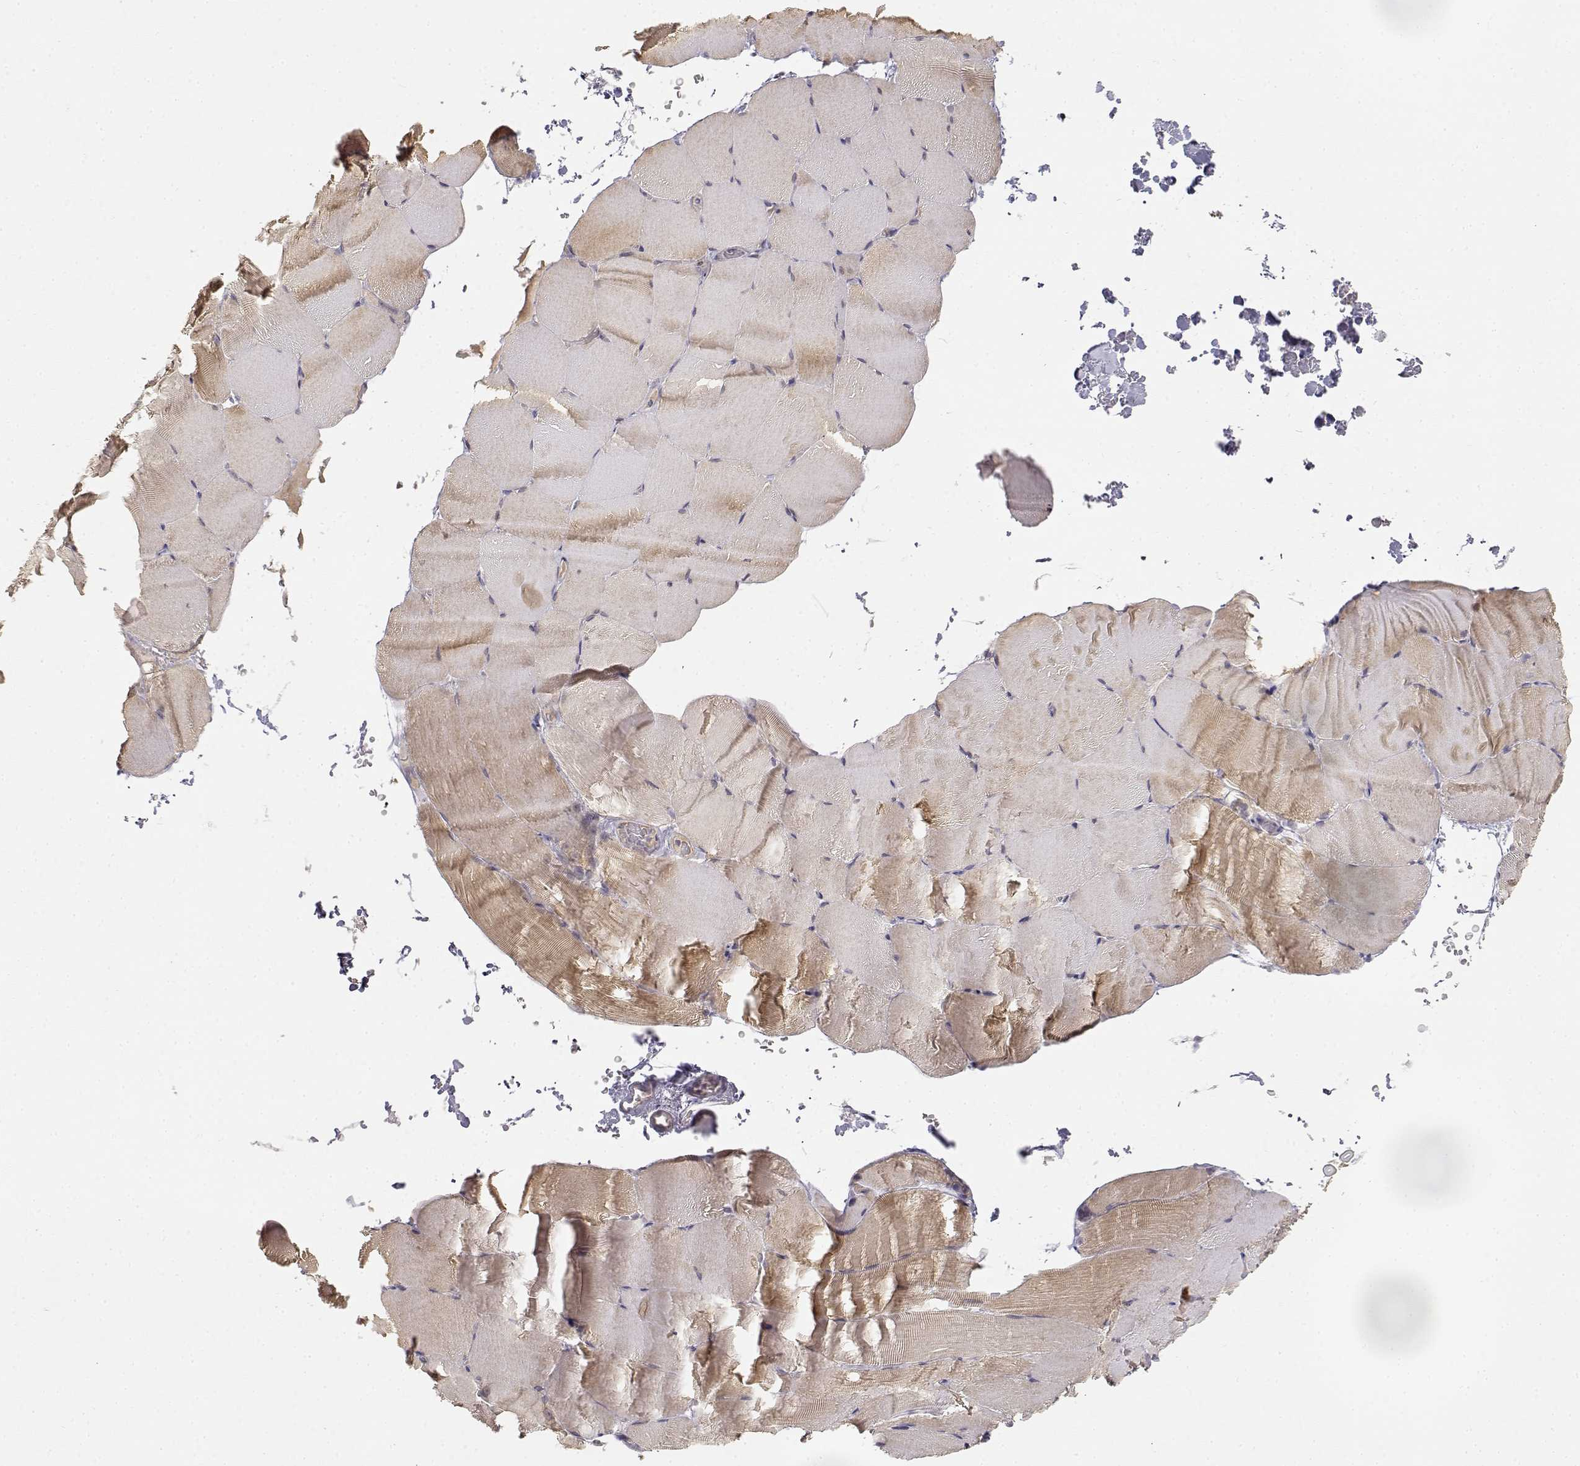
{"staining": {"intensity": "weak", "quantity": "<25%", "location": "cytoplasmic/membranous"}, "tissue": "skeletal muscle", "cell_type": "Myocytes", "image_type": "normal", "snomed": [{"axis": "morphology", "description": "Normal tissue, NOS"}, {"axis": "topography", "description": "Skeletal muscle"}], "caption": "Immunohistochemistry of unremarkable human skeletal muscle demonstrates no staining in myocytes.", "gene": "EAF2", "patient": {"sex": "female", "age": 37}}